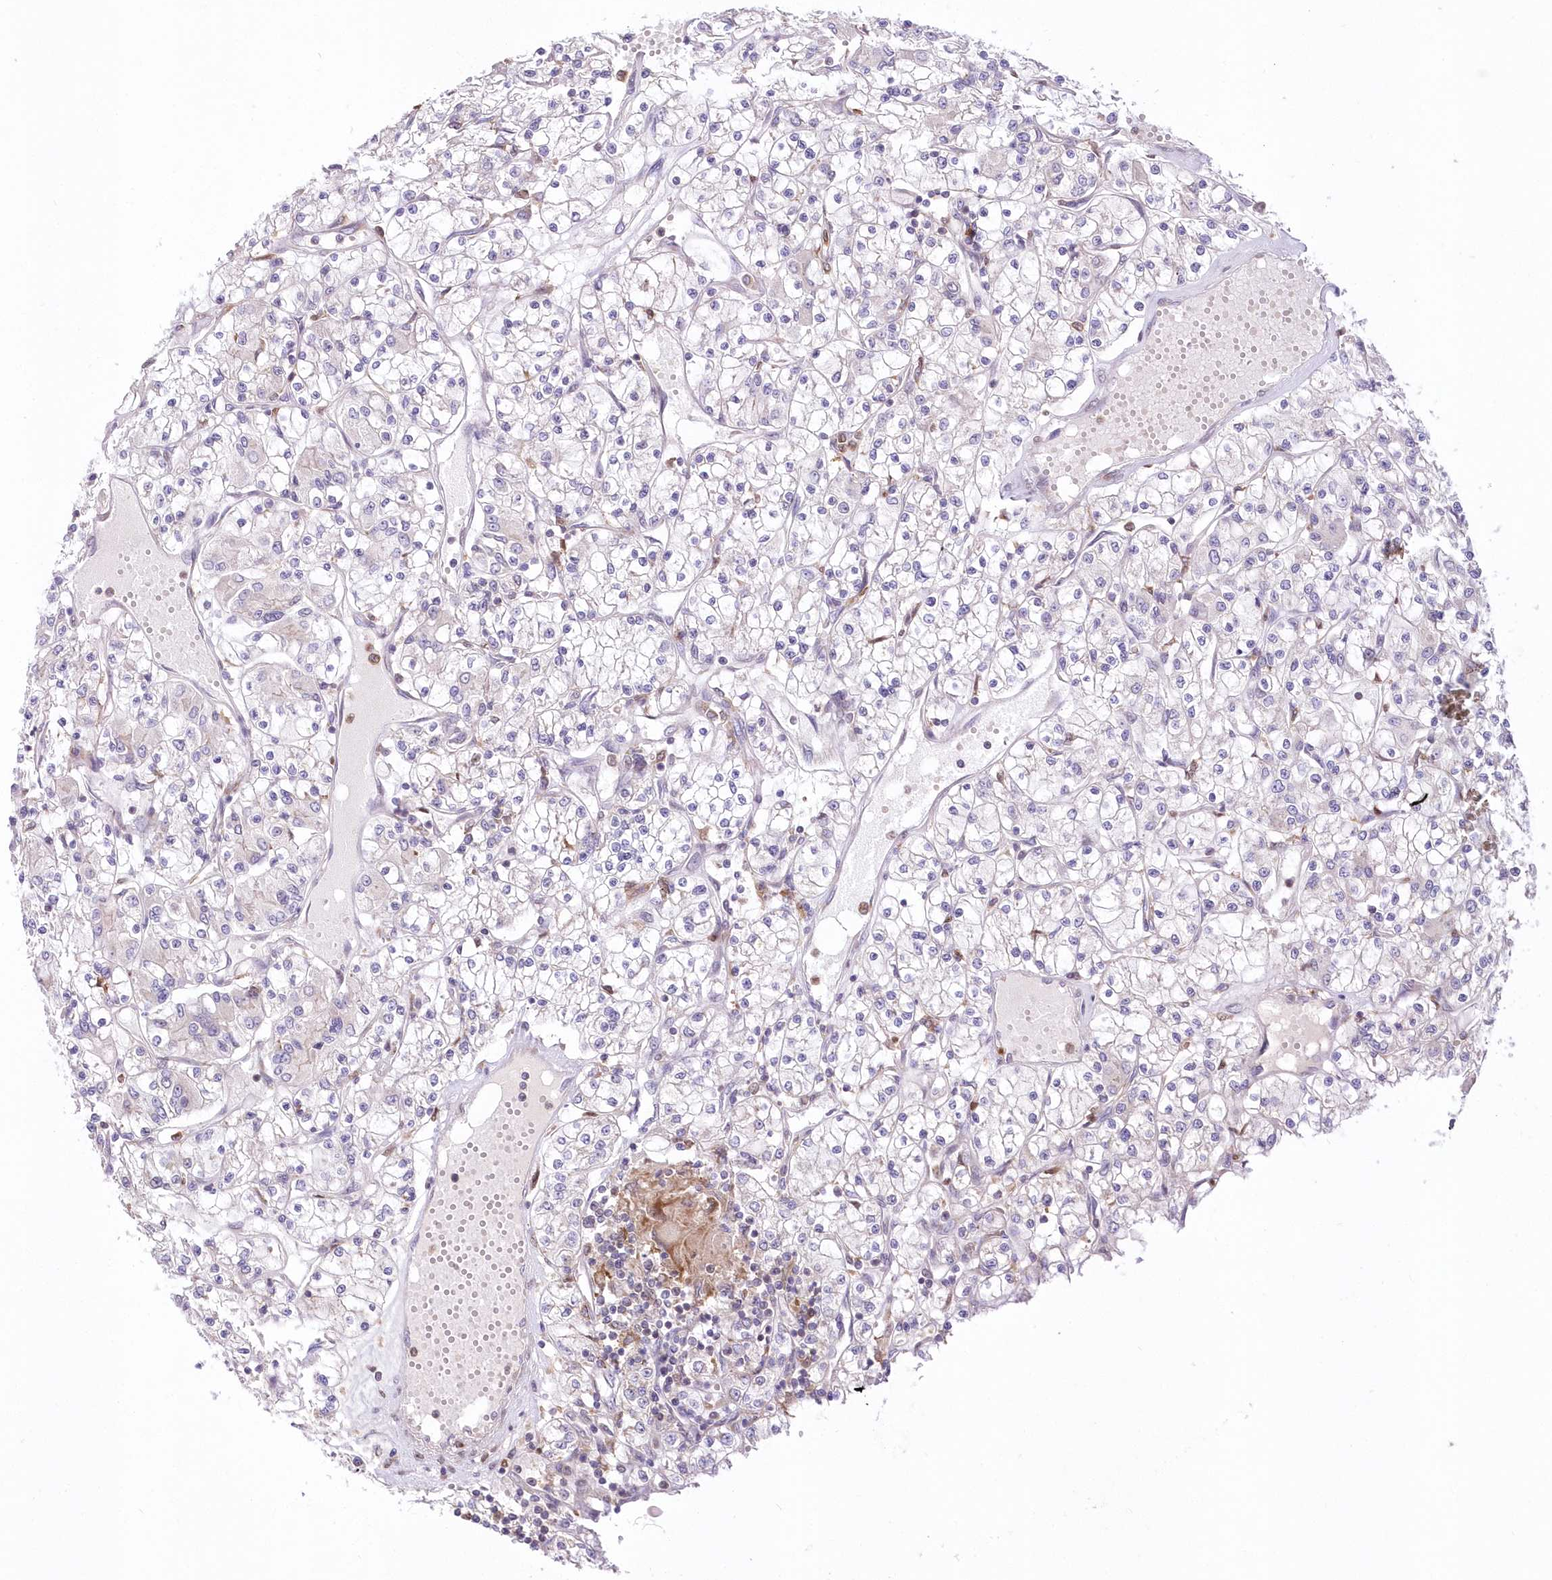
{"staining": {"intensity": "negative", "quantity": "none", "location": "none"}, "tissue": "renal cancer", "cell_type": "Tumor cells", "image_type": "cancer", "snomed": [{"axis": "morphology", "description": "Adenocarcinoma, NOS"}, {"axis": "topography", "description": "Kidney"}], "caption": "Immunohistochemical staining of human adenocarcinoma (renal) exhibits no significant staining in tumor cells.", "gene": "LDB1", "patient": {"sex": "female", "age": 59}}